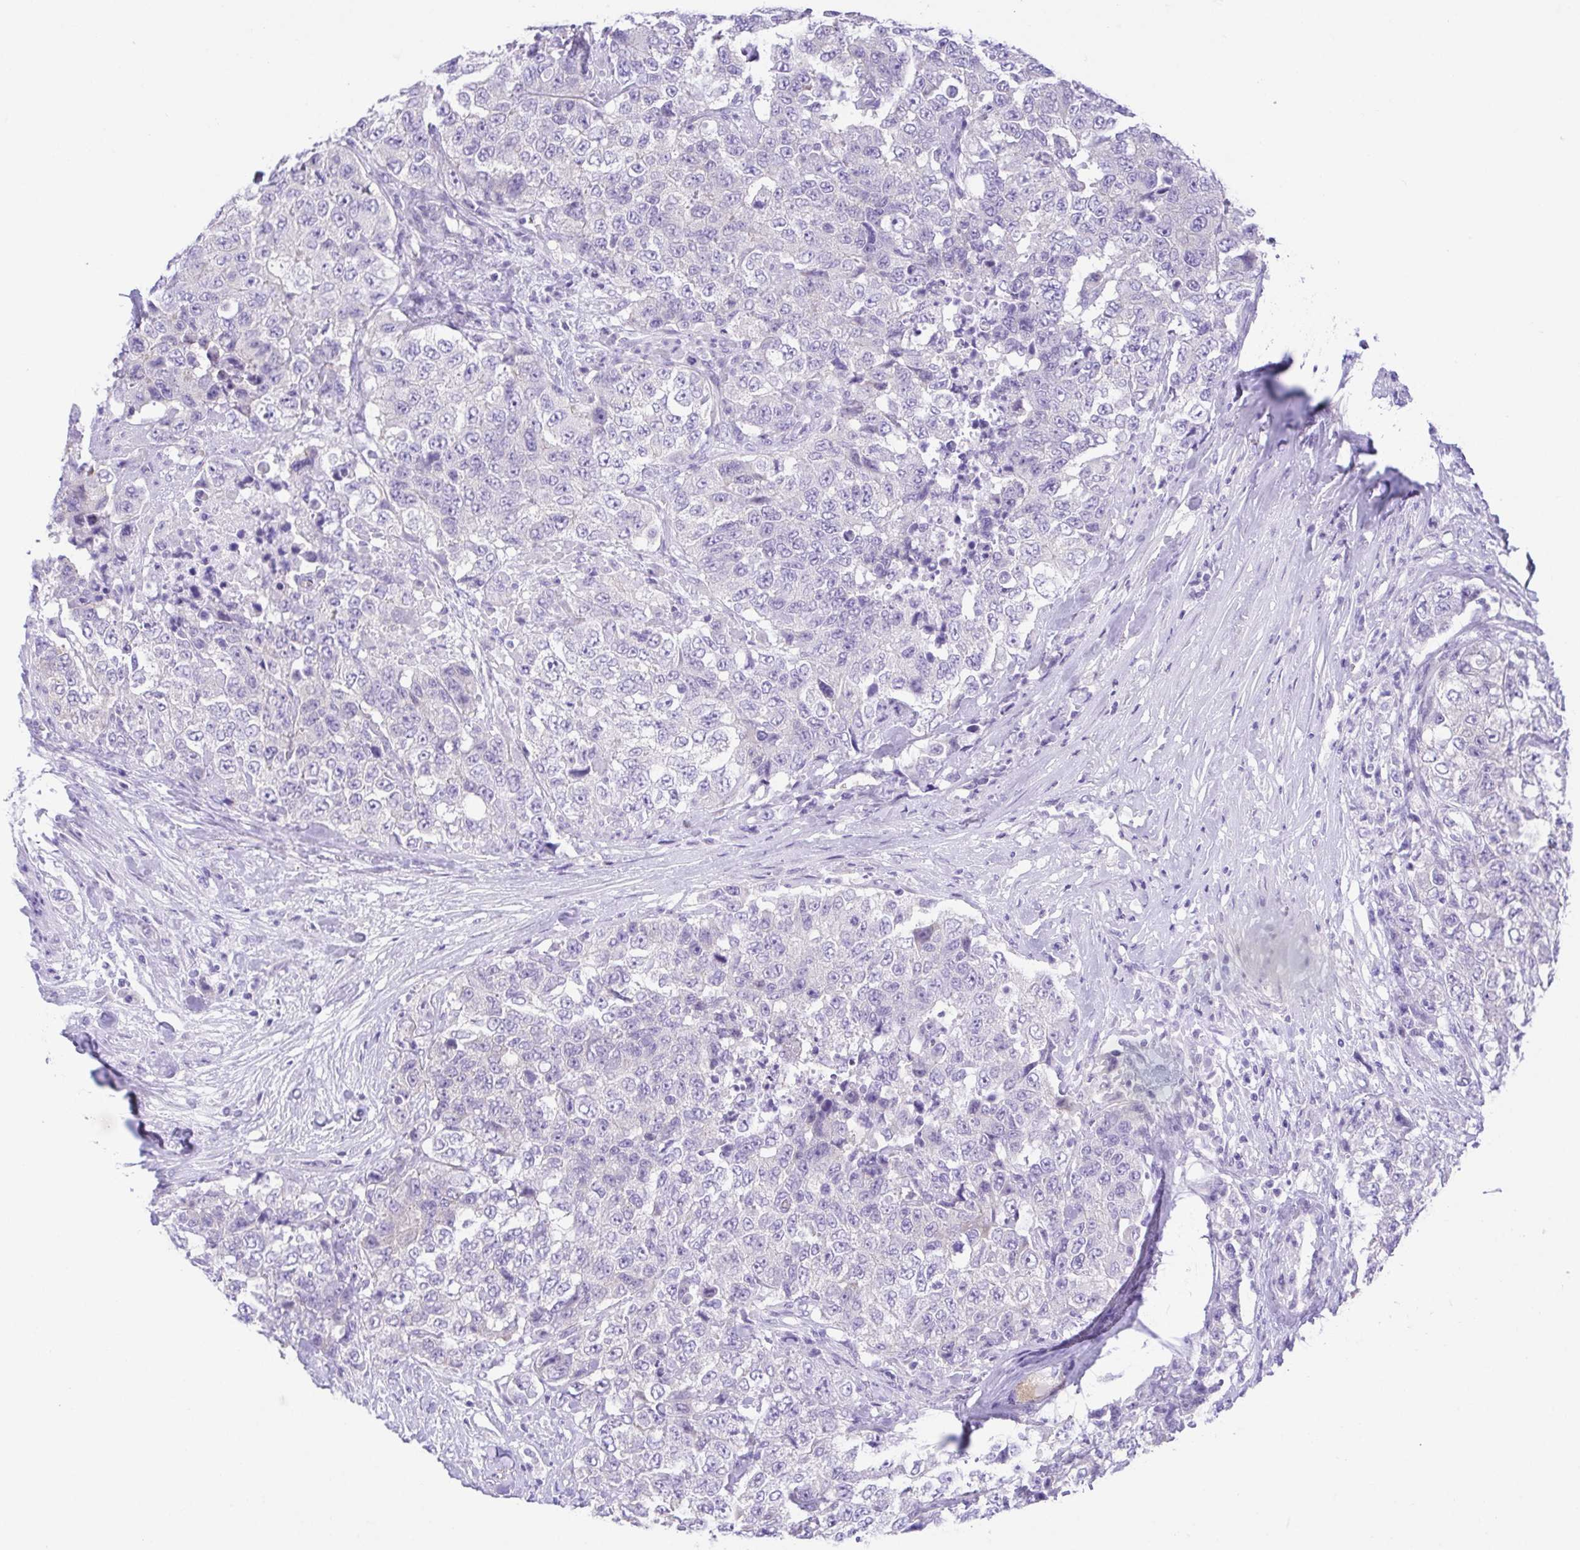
{"staining": {"intensity": "negative", "quantity": "none", "location": "none"}, "tissue": "urothelial cancer", "cell_type": "Tumor cells", "image_type": "cancer", "snomed": [{"axis": "morphology", "description": "Urothelial carcinoma, High grade"}, {"axis": "topography", "description": "Urinary bladder"}], "caption": "Immunohistochemistry (IHC) of human urothelial carcinoma (high-grade) displays no positivity in tumor cells.", "gene": "LUZP4", "patient": {"sex": "female", "age": 78}}